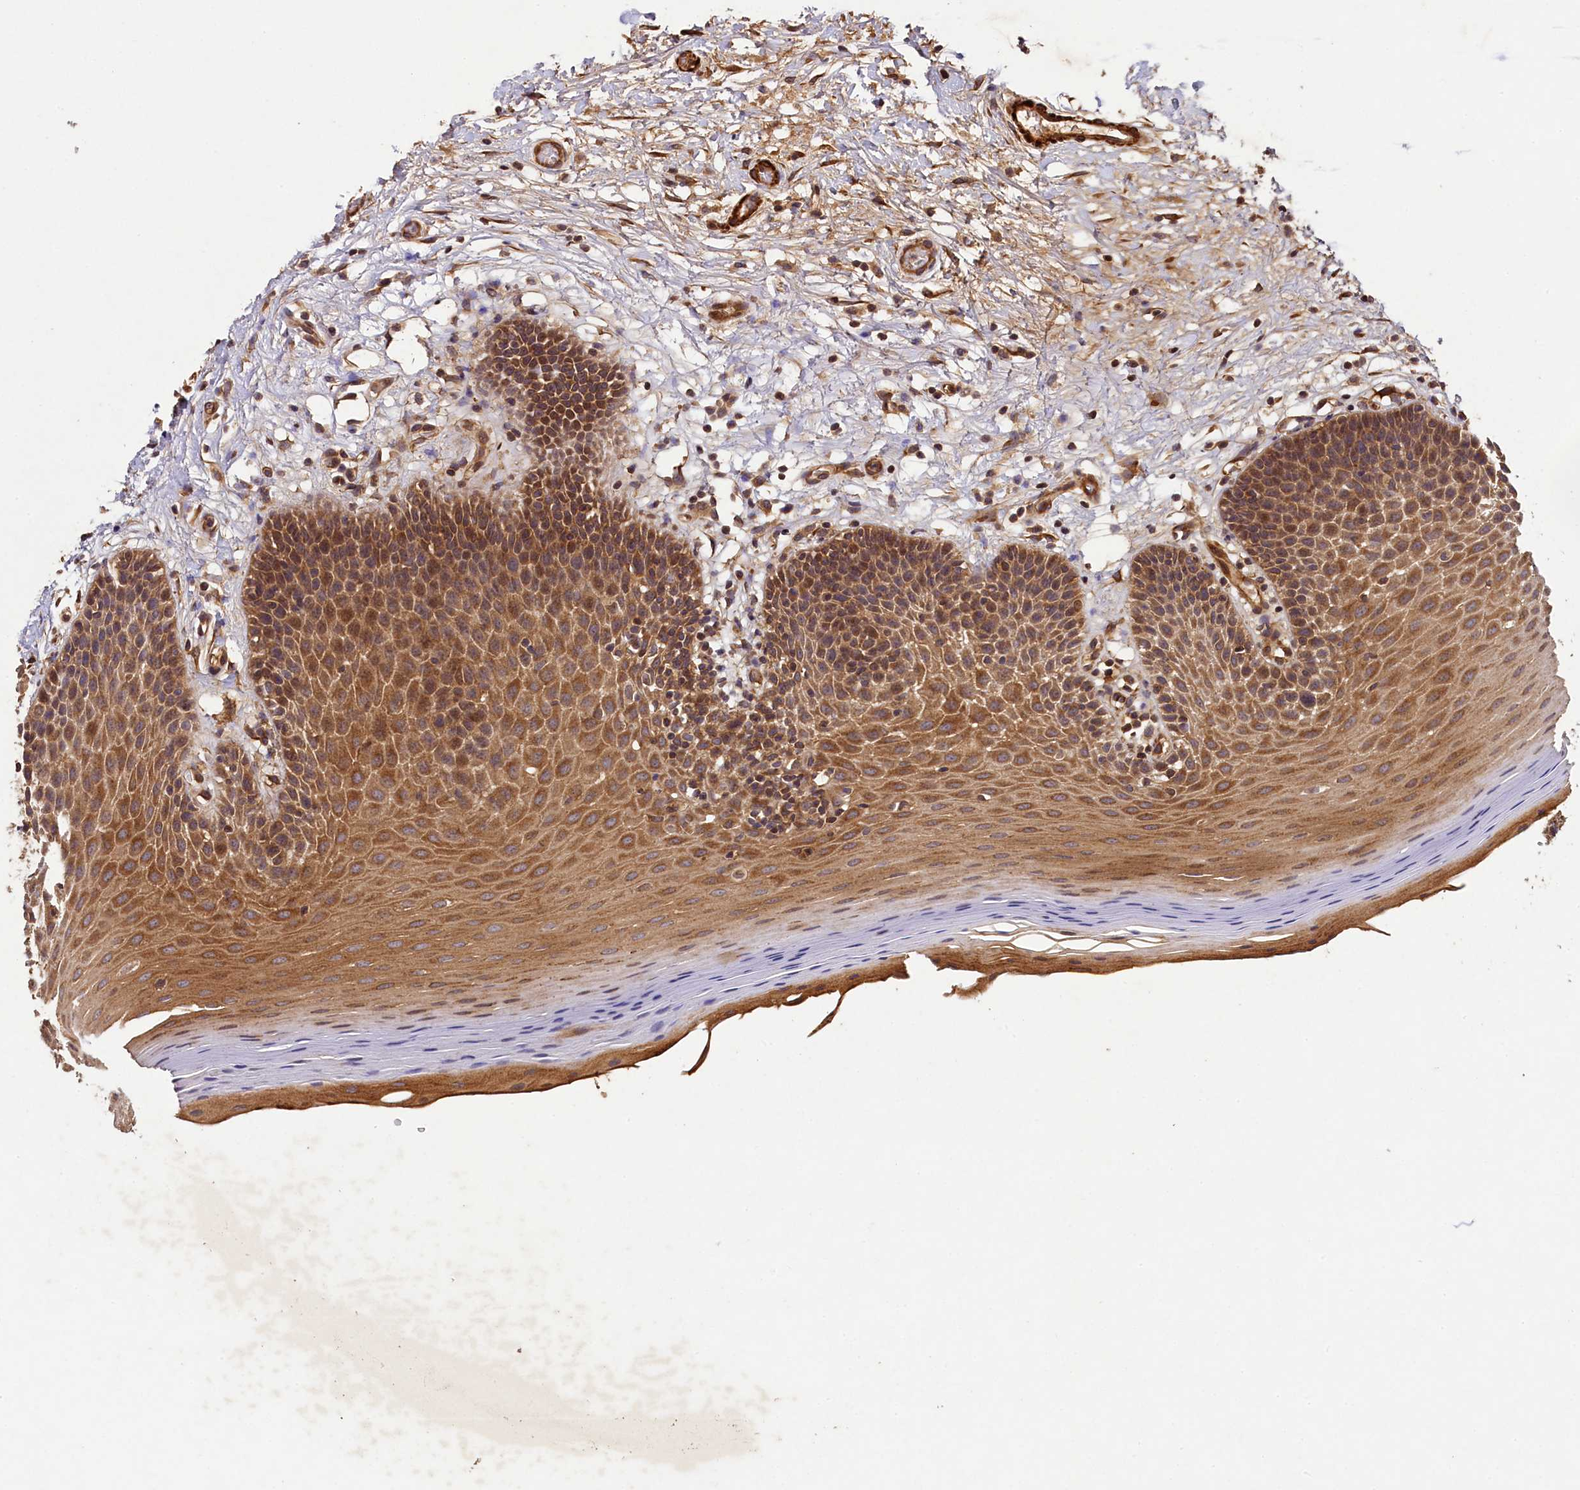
{"staining": {"intensity": "moderate", "quantity": ">75%", "location": "cytoplasmic/membranous"}, "tissue": "oral mucosa", "cell_type": "Squamous epithelial cells", "image_type": "normal", "snomed": [{"axis": "morphology", "description": "Normal tissue, NOS"}, {"axis": "topography", "description": "Oral tissue"}, {"axis": "topography", "description": "Tounge, NOS"}], "caption": "This micrograph shows immunohistochemistry staining of benign human oral mucosa, with medium moderate cytoplasmic/membranous staining in about >75% of squamous epithelial cells.", "gene": "CCDC102A", "patient": {"sex": "male", "age": 47}}